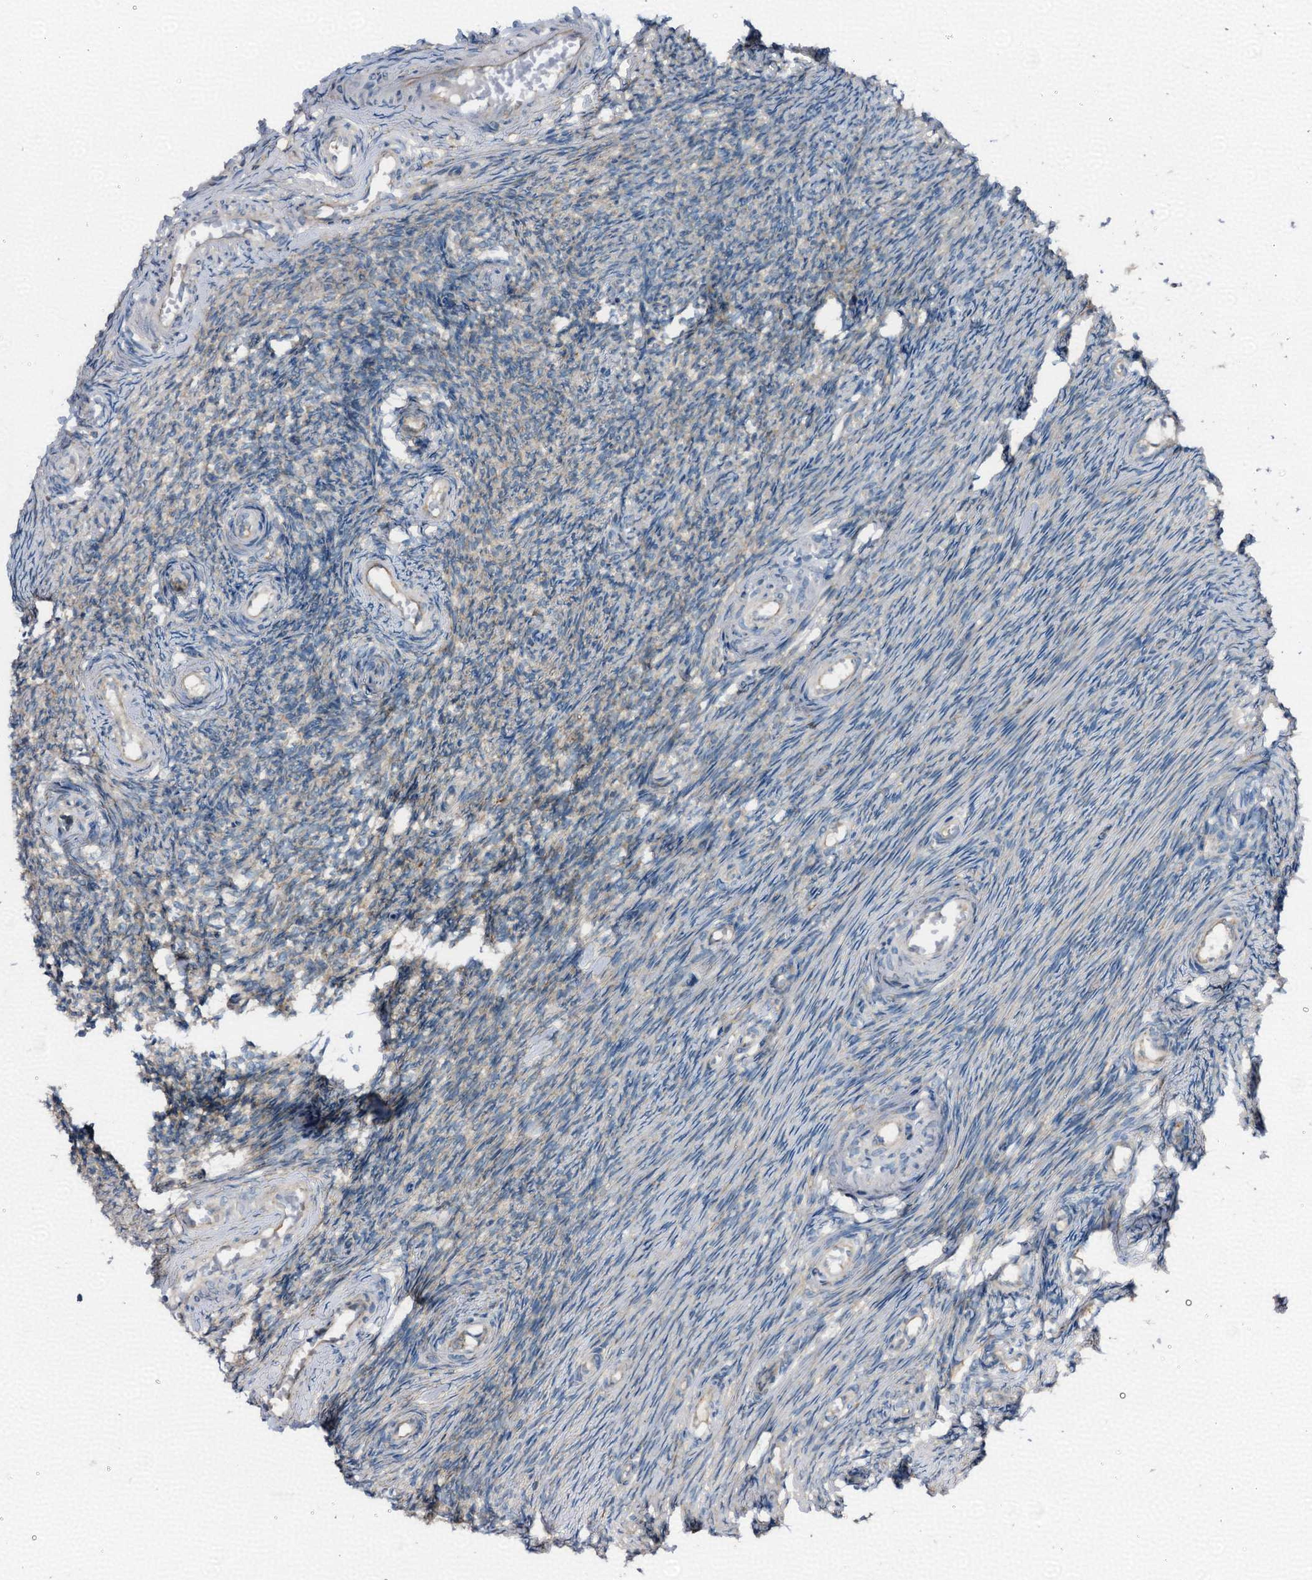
{"staining": {"intensity": "negative", "quantity": "none", "location": "none"}, "tissue": "ovary", "cell_type": "Ovarian stroma cells", "image_type": "normal", "snomed": [{"axis": "morphology", "description": "Normal tissue, NOS"}, {"axis": "topography", "description": "Ovary"}], "caption": "The image demonstrates no significant staining in ovarian stroma cells of ovary.", "gene": "STARD13", "patient": {"sex": "female", "age": 44}}